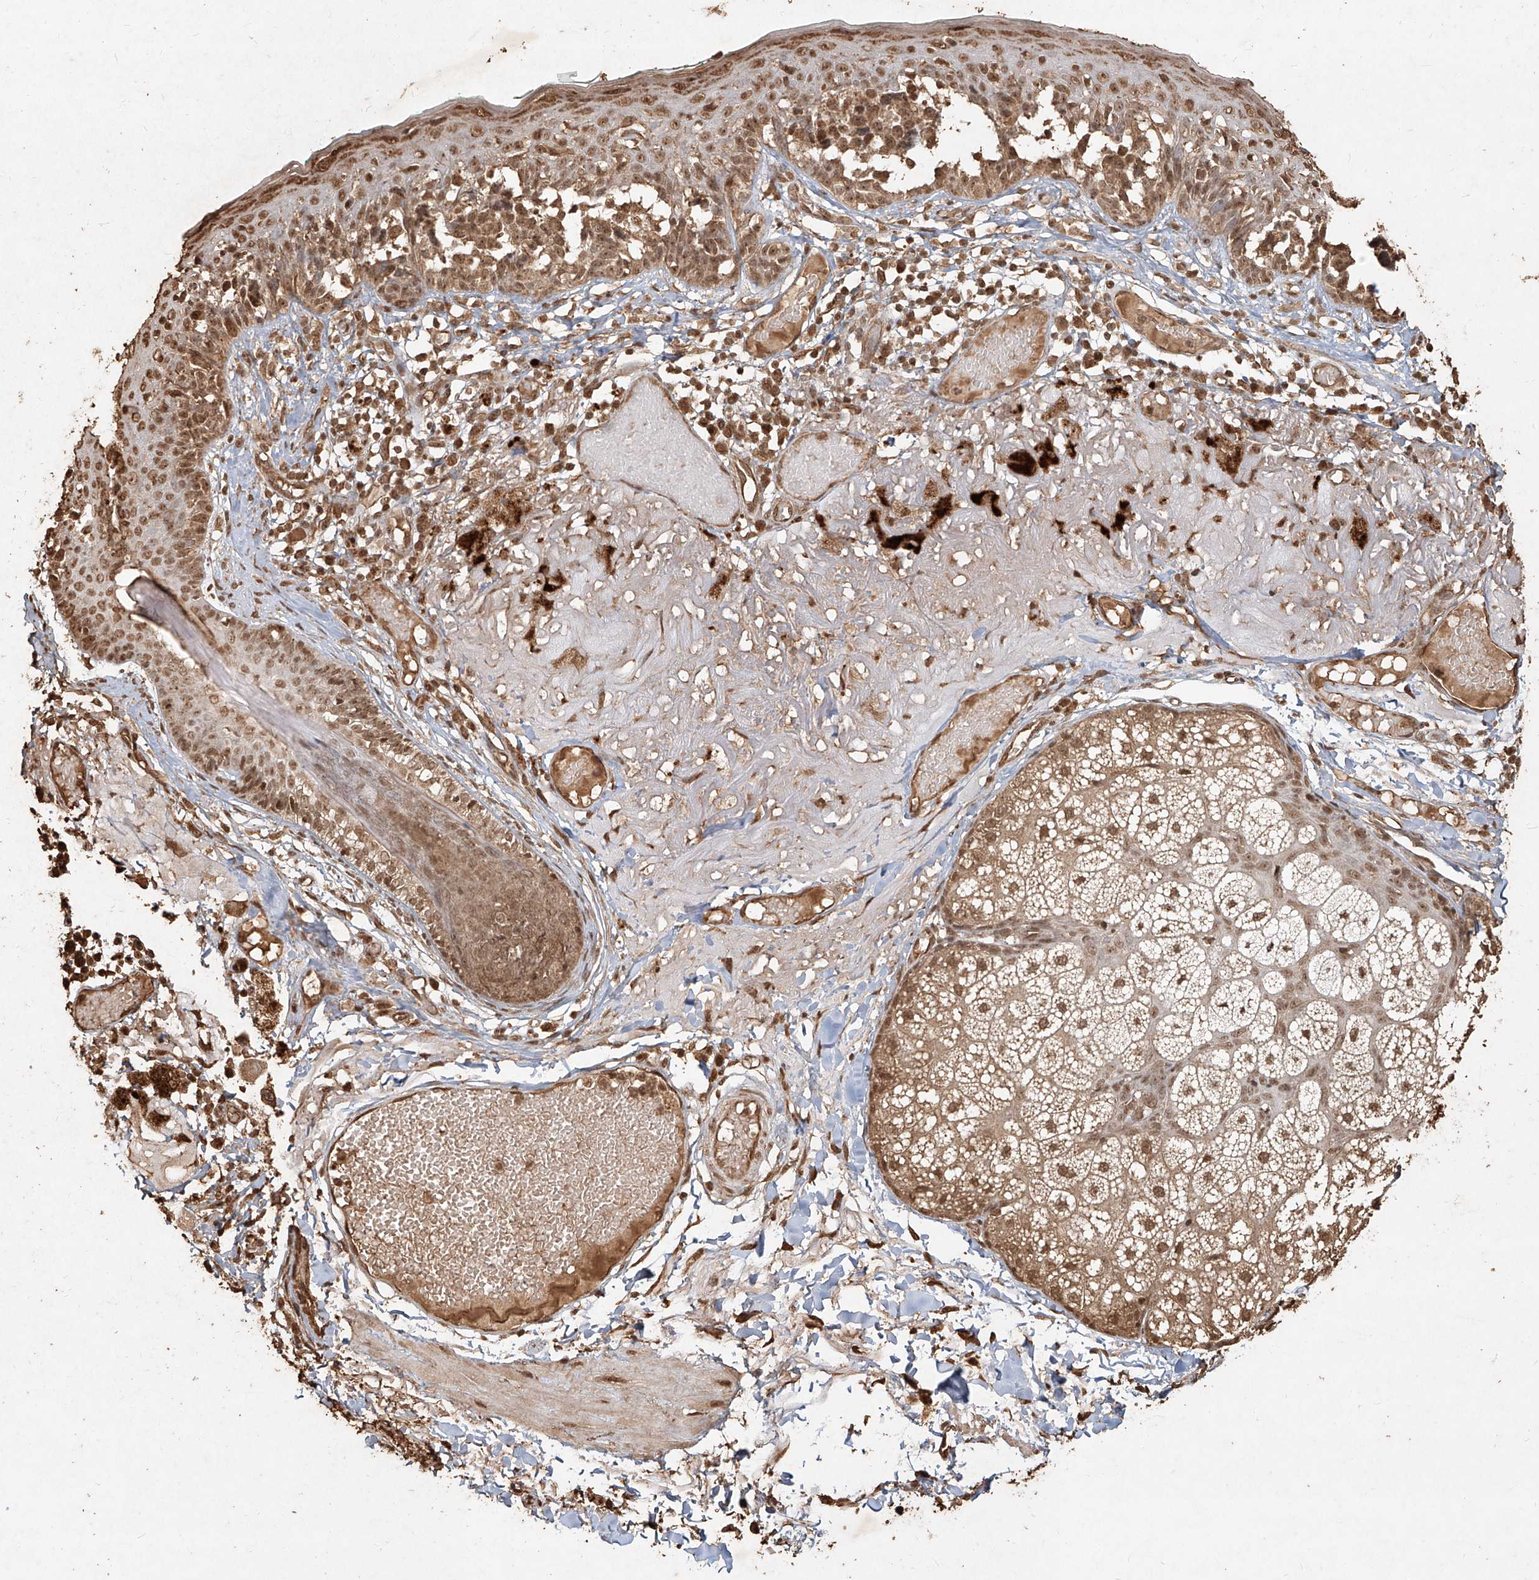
{"staining": {"intensity": "moderate", "quantity": ">75%", "location": "cytoplasmic/membranous,nuclear"}, "tissue": "melanoma", "cell_type": "Tumor cells", "image_type": "cancer", "snomed": [{"axis": "morphology", "description": "Malignant melanoma in situ"}, {"axis": "morphology", "description": "Malignant melanoma, NOS"}, {"axis": "topography", "description": "Skin"}], "caption": "Tumor cells display medium levels of moderate cytoplasmic/membranous and nuclear expression in about >75% of cells in melanoma.", "gene": "UBE2K", "patient": {"sex": "female", "age": 88}}